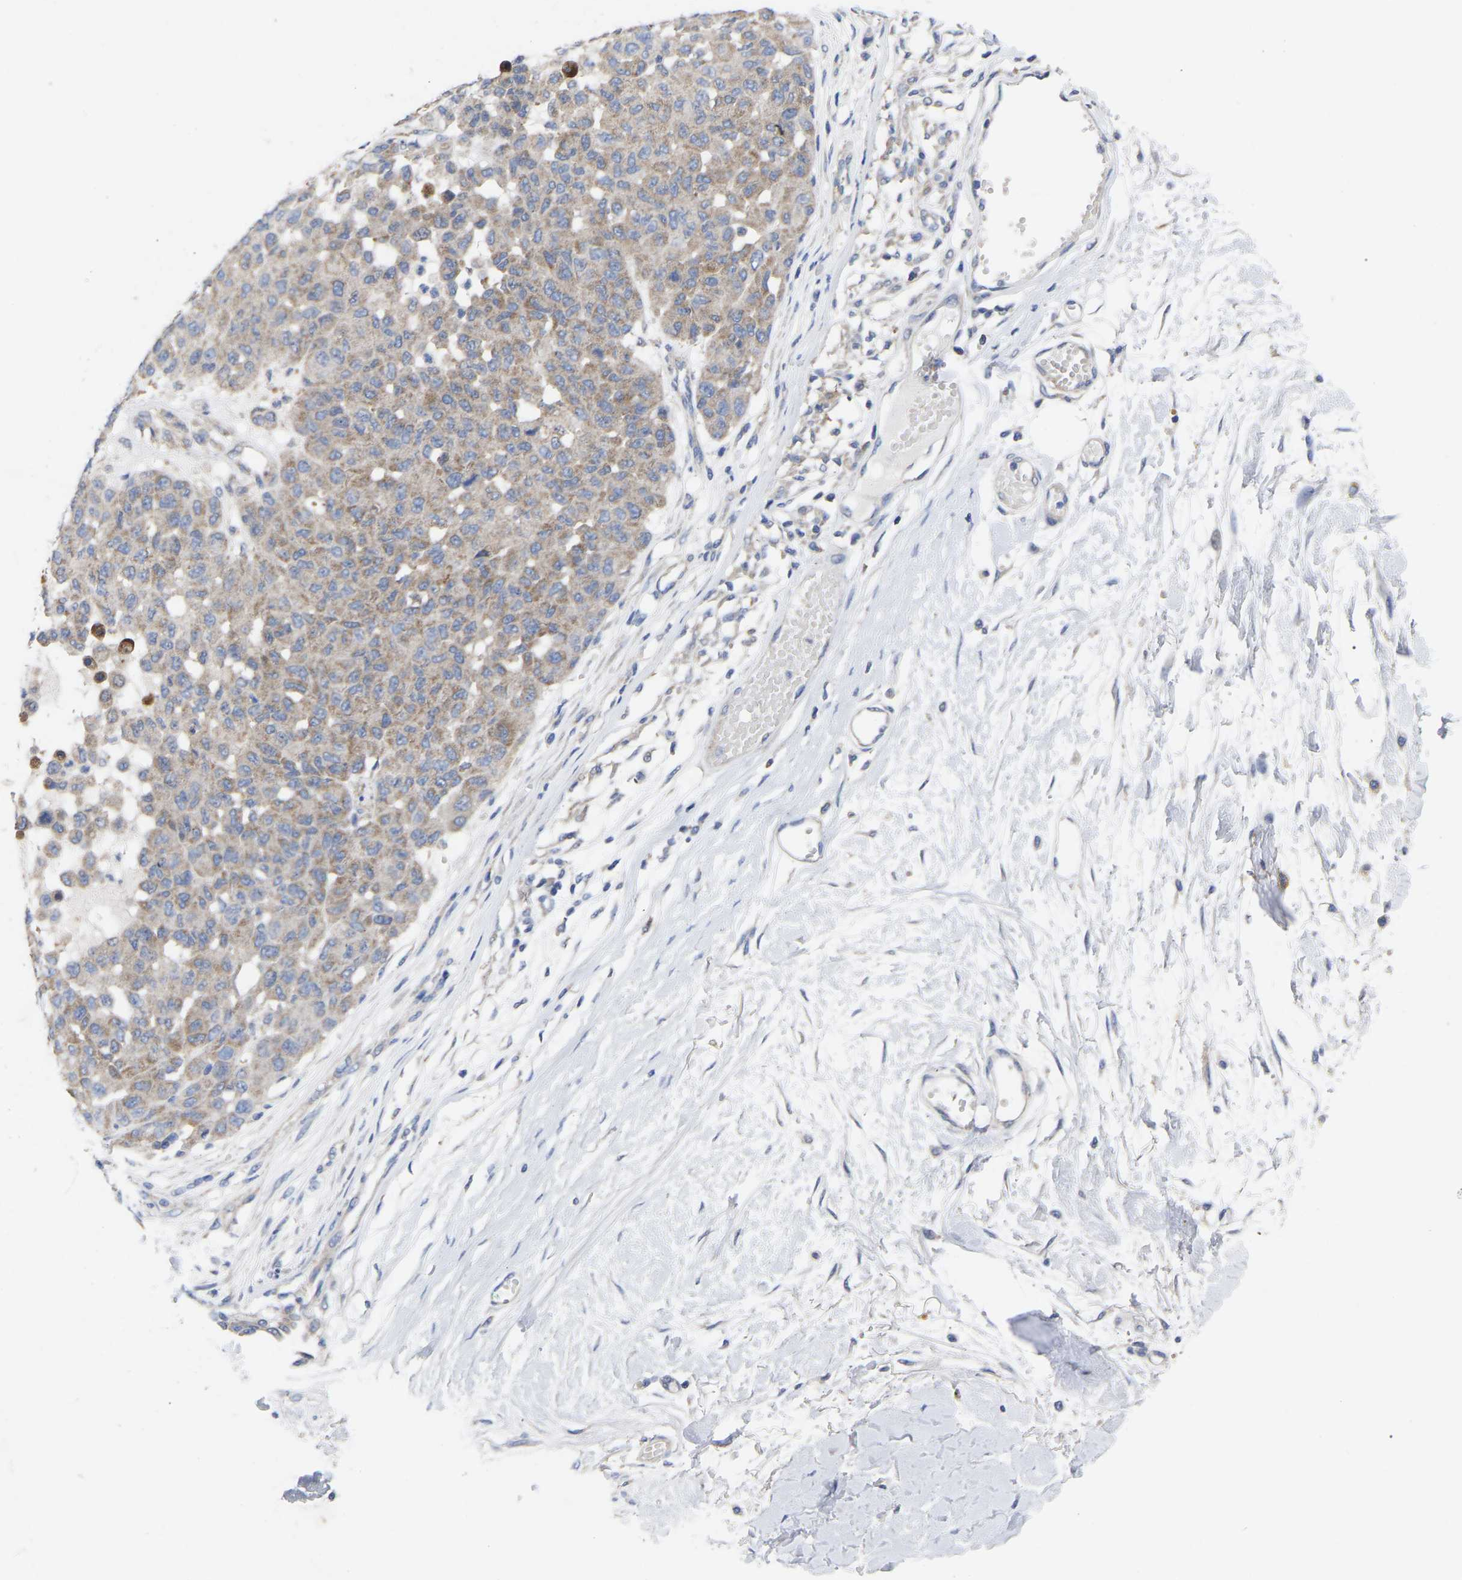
{"staining": {"intensity": "weak", "quantity": "25%-75%", "location": "cytoplasmic/membranous"}, "tissue": "melanoma", "cell_type": "Tumor cells", "image_type": "cancer", "snomed": [{"axis": "morphology", "description": "Normal tissue, NOS"}, {"axis": "morphology", "description": "Malignant melanoma, NOS"}, {"axis": "topography", "description": "Skin"}], "caption": "A brown stain labels weak cytoplasmic/membranous expression of a protein in melanoma tumor cells.", "gene": "TCP1", "patient": {"sex": "male", "age": 62}}